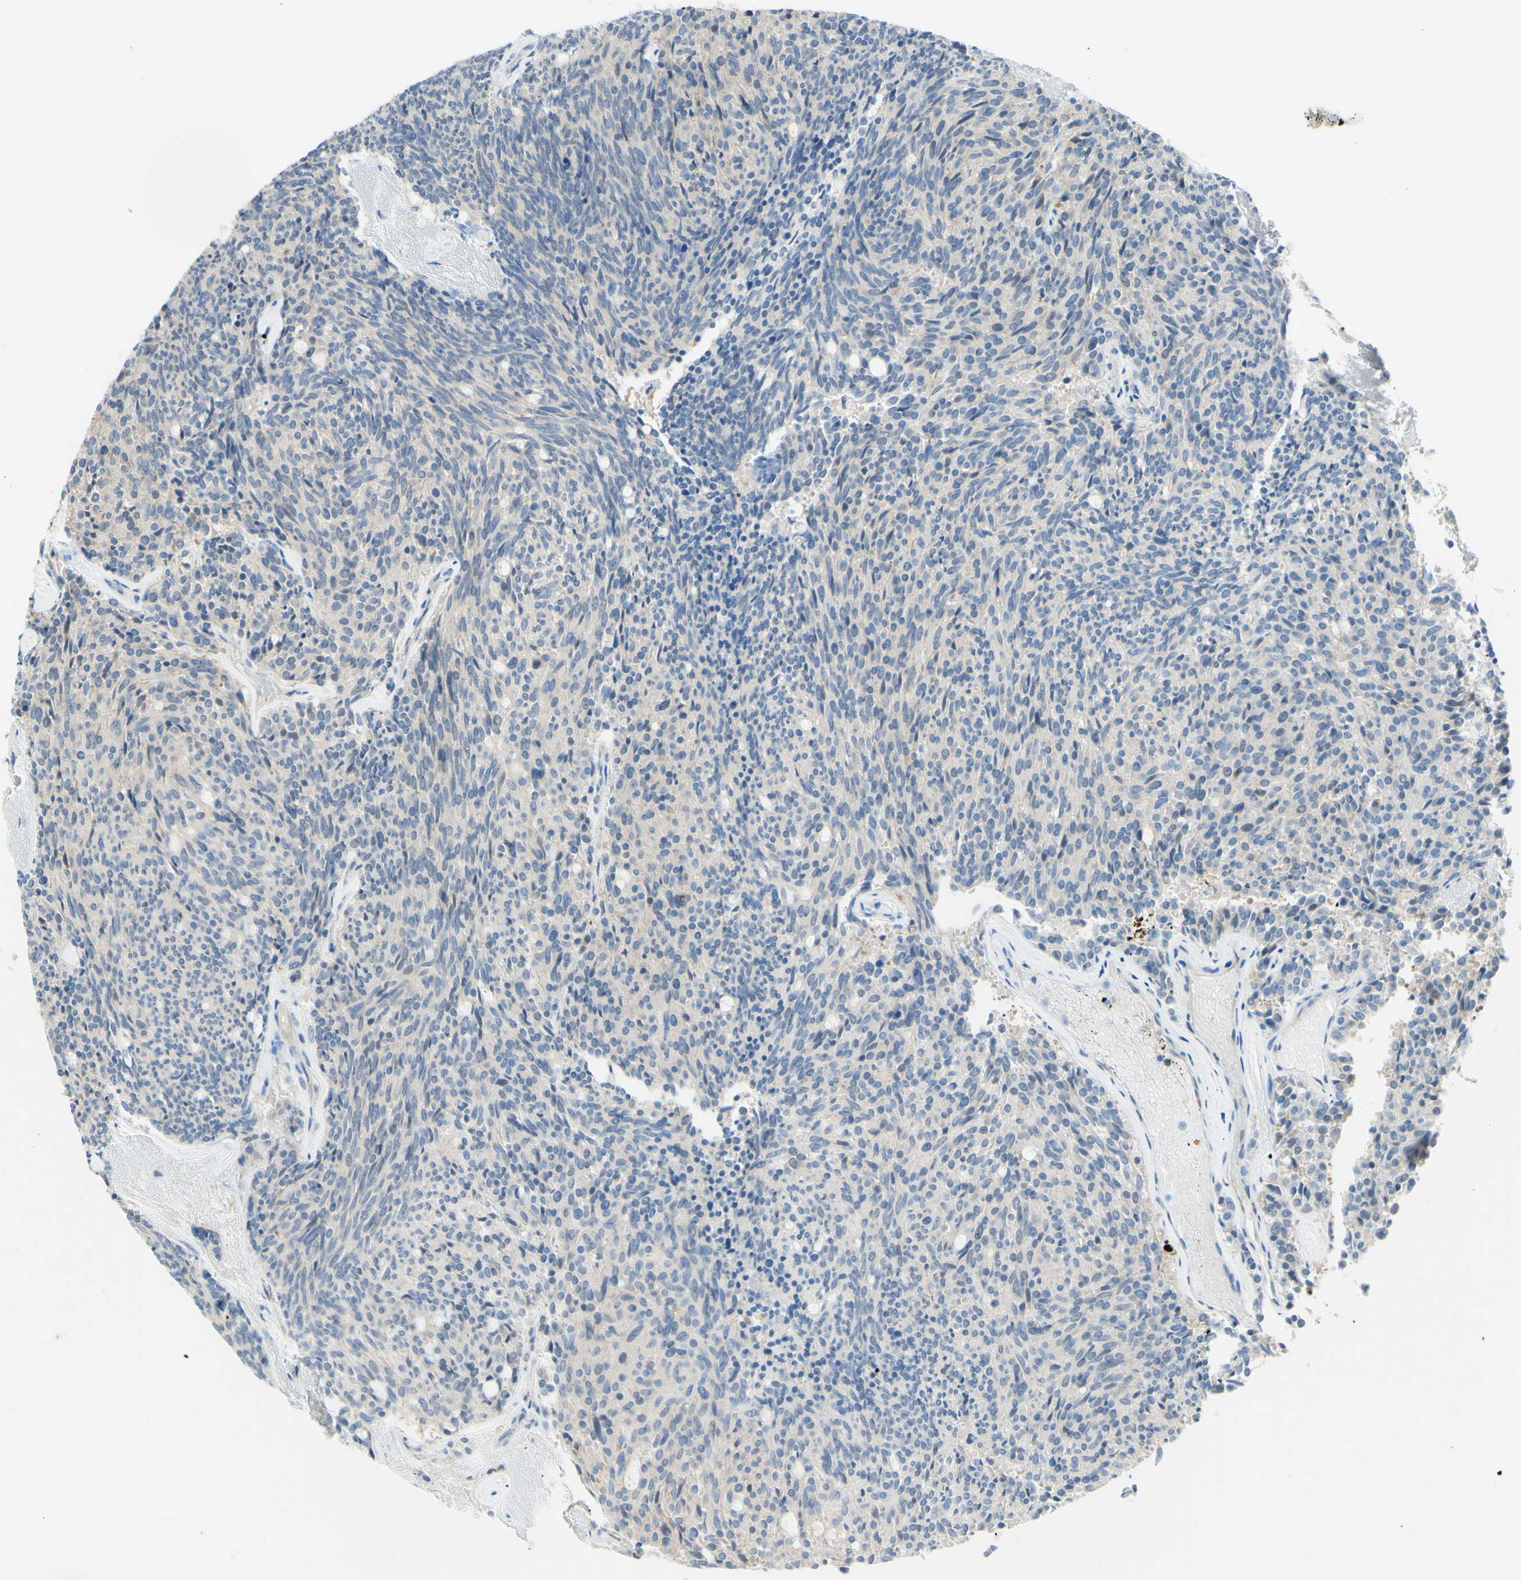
{"staining": {"intensity": "negative", "quantity": "none", "location": "none"}, "tissue": "carcinoid", "cell_type": "Tumor cells", "image_type": "cancer", "snomed": [{"axis": "morphology", "description": "Carcinoid, malignant, NOS"}, {"axis": "topography", "description": "Pancreas"}], "caption": "This is an immunohistochemistry (IHC) histopathology image of human carcinoid. There is no expression in tumor cells.", "gene": "MTM1", "patient": {"sex": "female", "age": 54}}